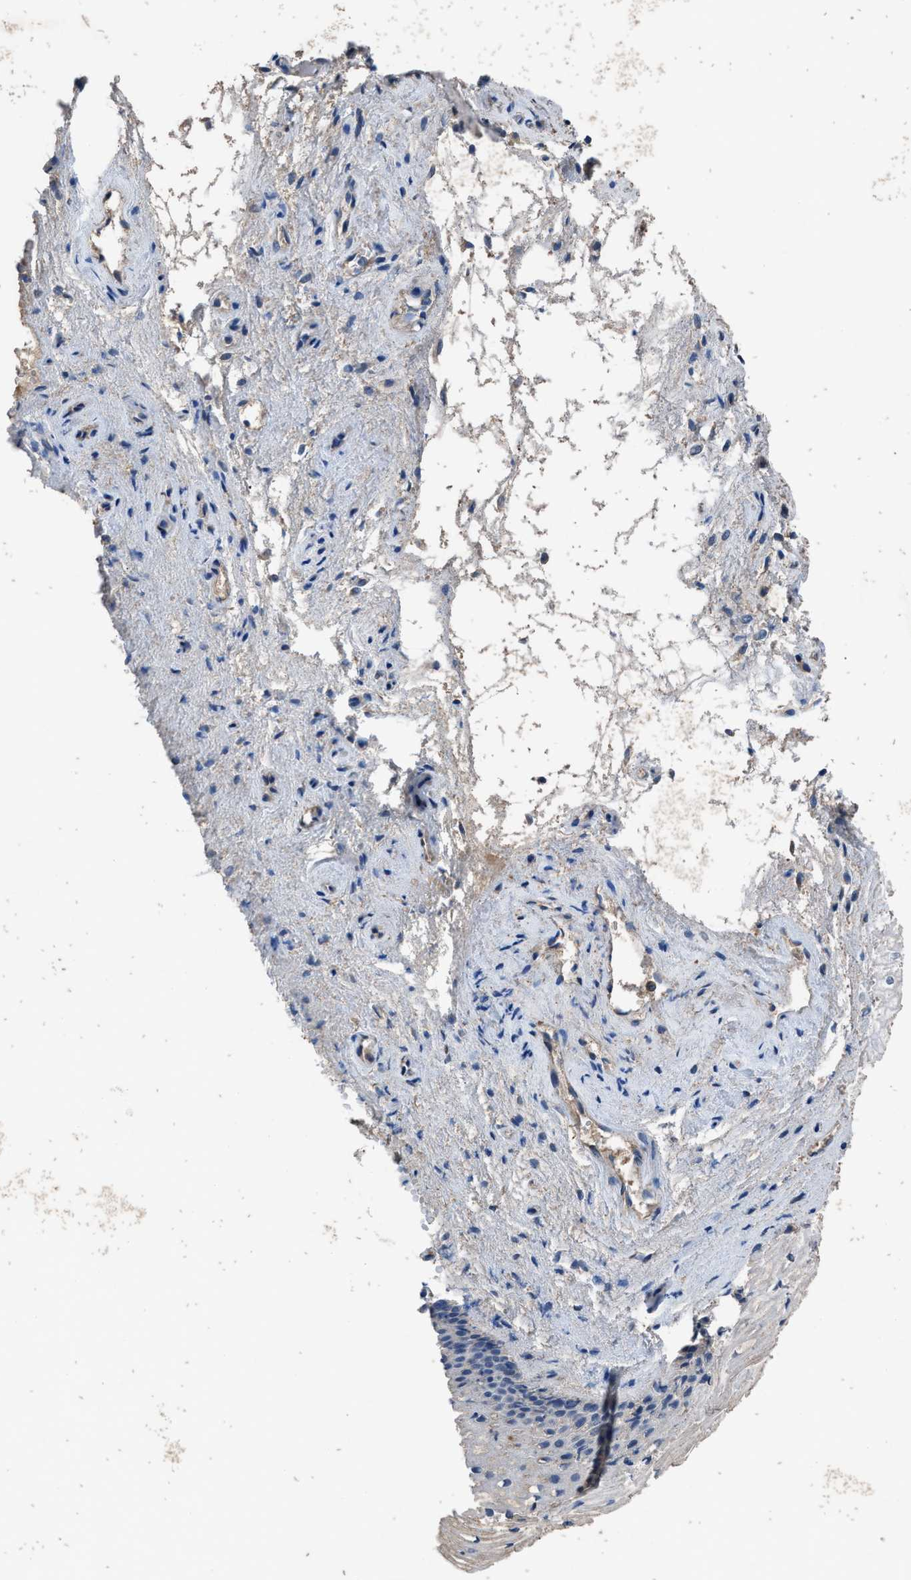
{"staining": {"intensity": "negative", "quantity": "none", "location": "none"}, "tissue": "vagina", "cell_type": "Squamous epithelial cells", "image_type": "normal", "snomed": [{"axis": "morphology", "description": "Normal tissue, NOS"}, {"axis": "topography", "description": "Vagina"}], "caption": "Immunohistochemical staining of unremarkable vagina reveals no significant positivity in squamous epithelial cells.", "gene": "ITSN1", "patient": {"sex": "female", "age": 34}}